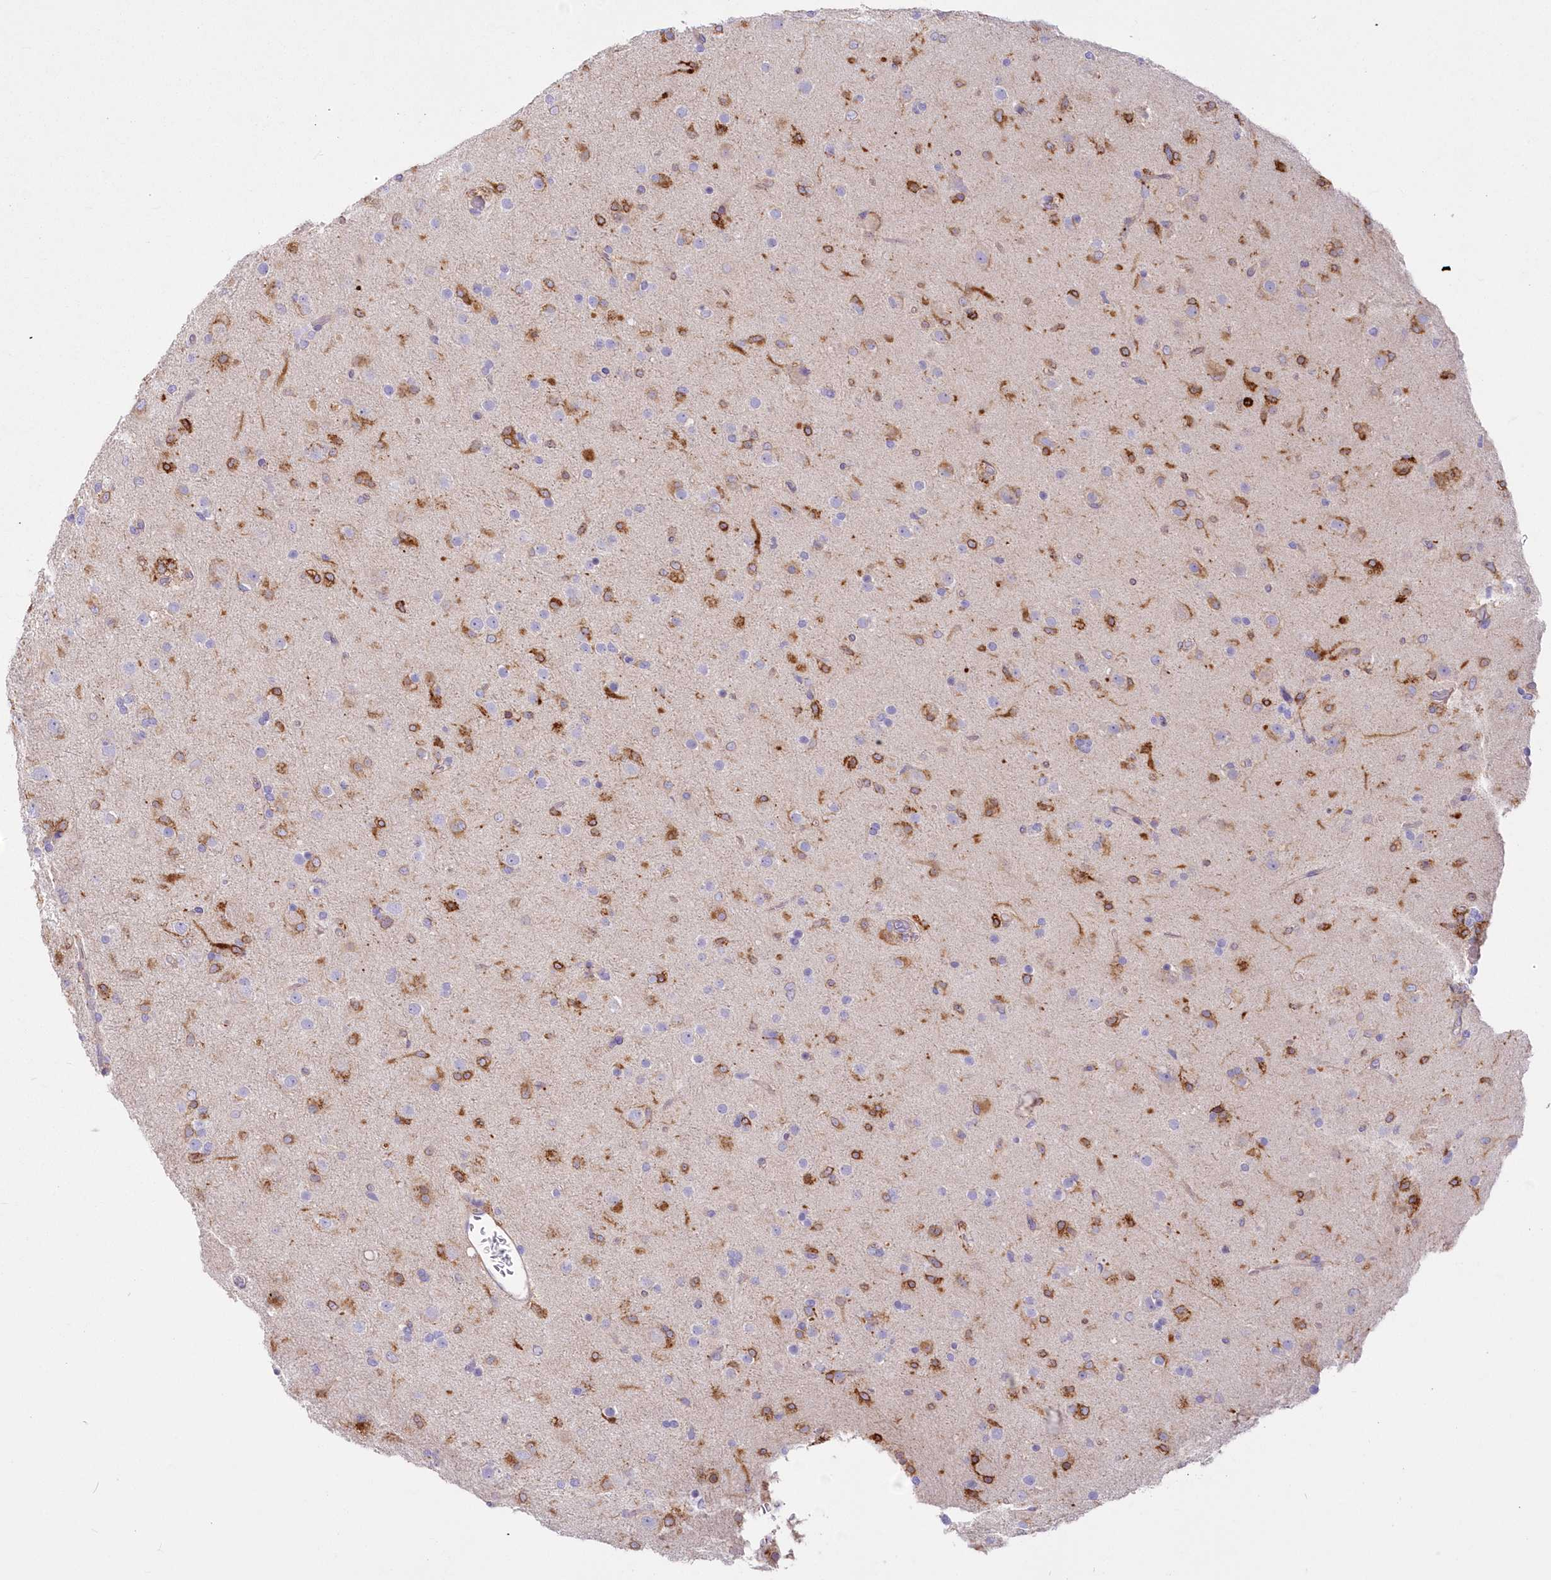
{"staining": {"intensity": "moderate", "quantity": "<25%", "location": "cytoplasmic/membranous"}, "tissue": "glioma", "cell_type": "Tumor cells", "image_type": "cancer", "snomed": [{"axis": "morphology", "description": "Glioma, malignant, Low grade"}, {"axis": "topography", "description": "Brain"}], "caption": "High-power microscopy captured an immunohistochemistry image of glioma, revealing moderate cytoplasmic/membranous staining in about <25% of tumor cells. The protein is stained brown, and the nuclei are stained in blue (DAB (3,3'-diaminobenzidine) IHC with brightfield microscopy, high magnification).", "gene": "YTHDC2", "patient": {"sex": "male", "age": 65}}